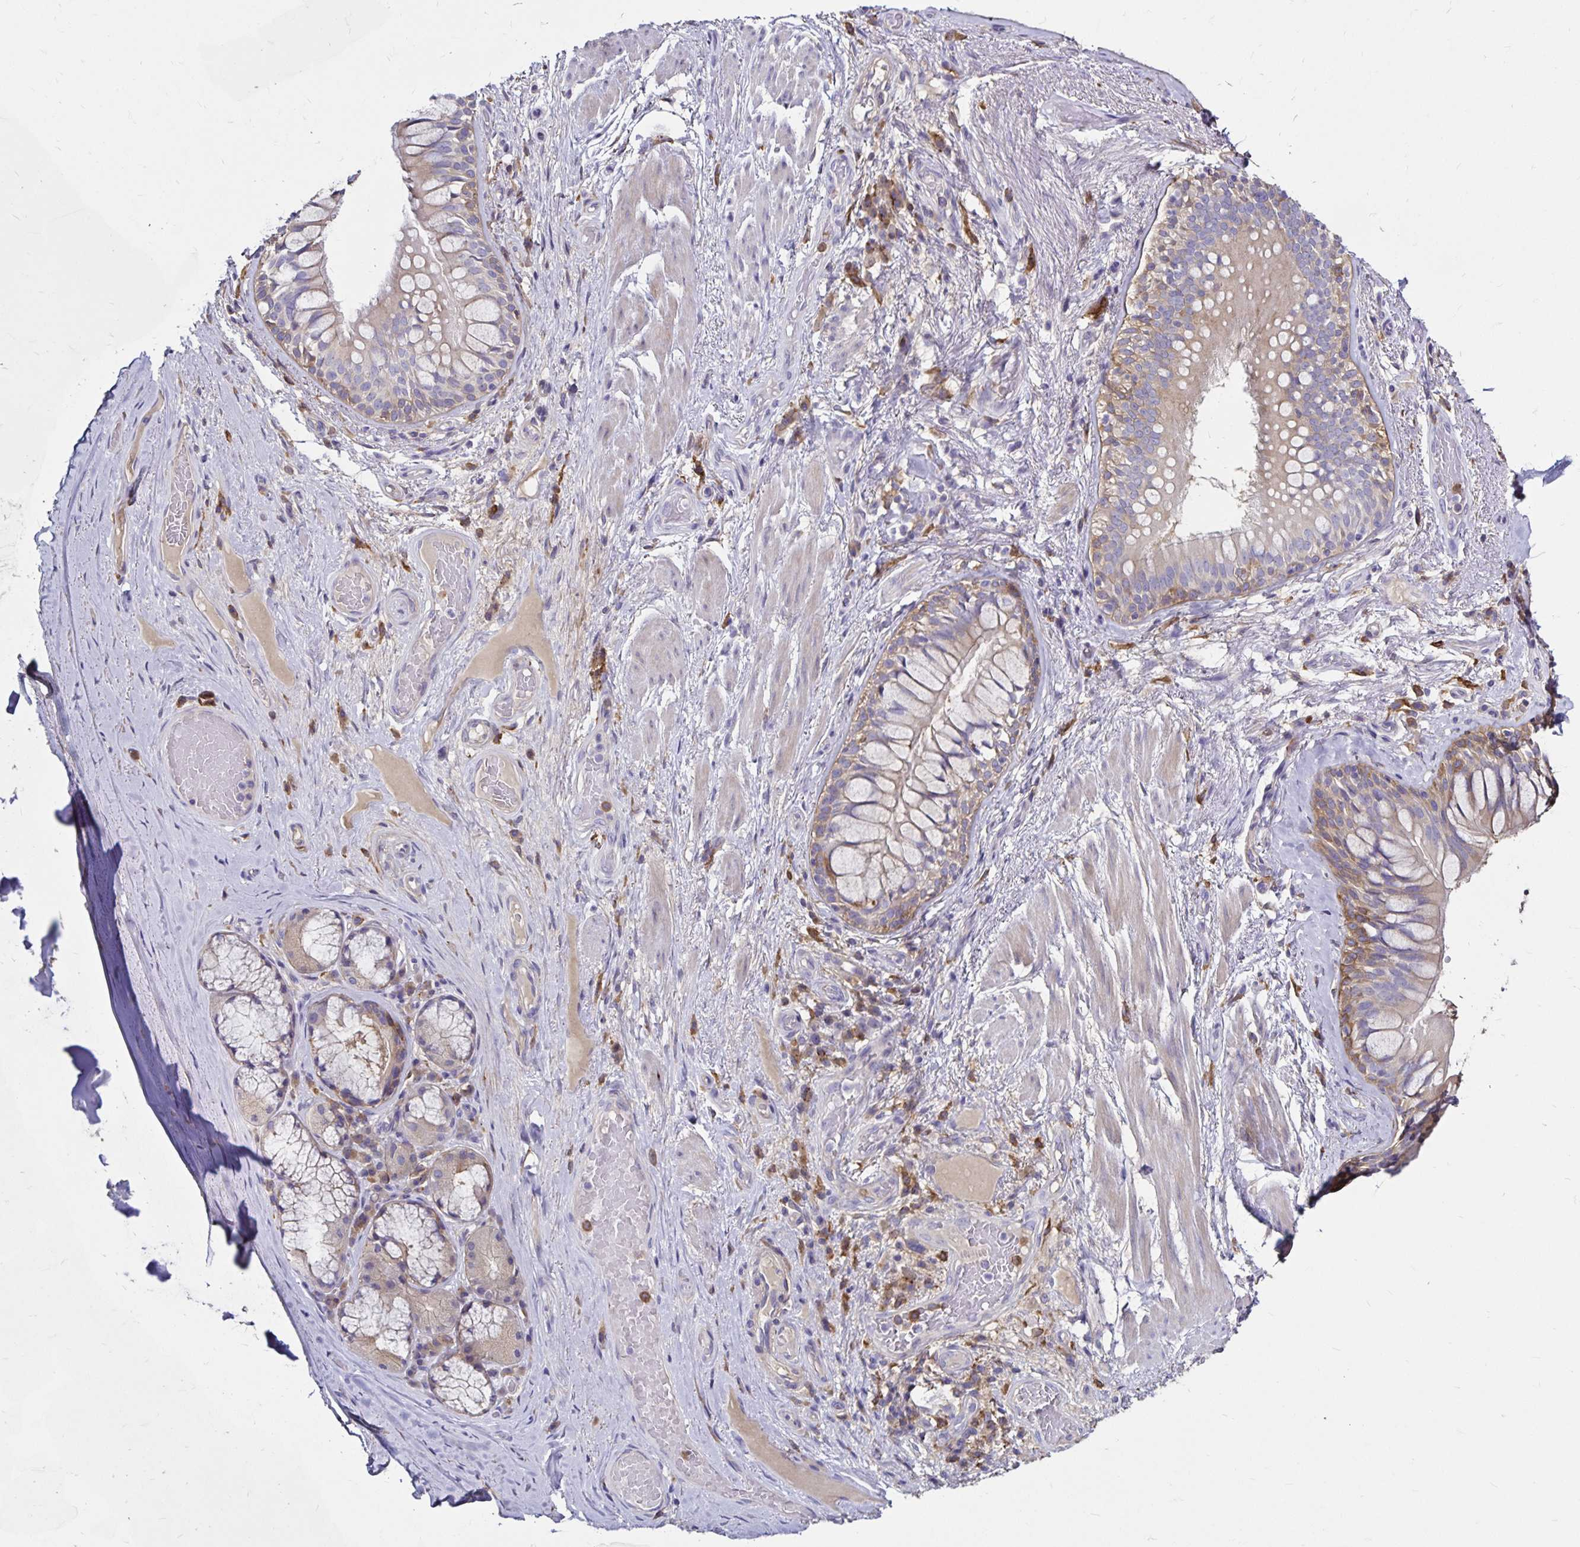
{"staining": {"intensity": "negative", "quantity": "none", "location": "none"}, "tissue": "adipose tissue", "cell_type": "Adipocytes", "image_type": "normal", "snomed": [{"axis": "morphology", "description": "Normal tissue, NOS"}, {"axis": "topography", "description": "Cartilage tissue"}, {"axis": "topography", "description": "Bronchus"}], "caption": "This is a histopathology image of IHC staining of unremarkable adipose tissue, which shows no positivity in adipocytes. (DAB (3,3'-diaminobenzidine) IHC visualized using brightfield microscopy, high magnification).", "gene": "TNS3", "patient": {"sex": "male", "age": 64}}